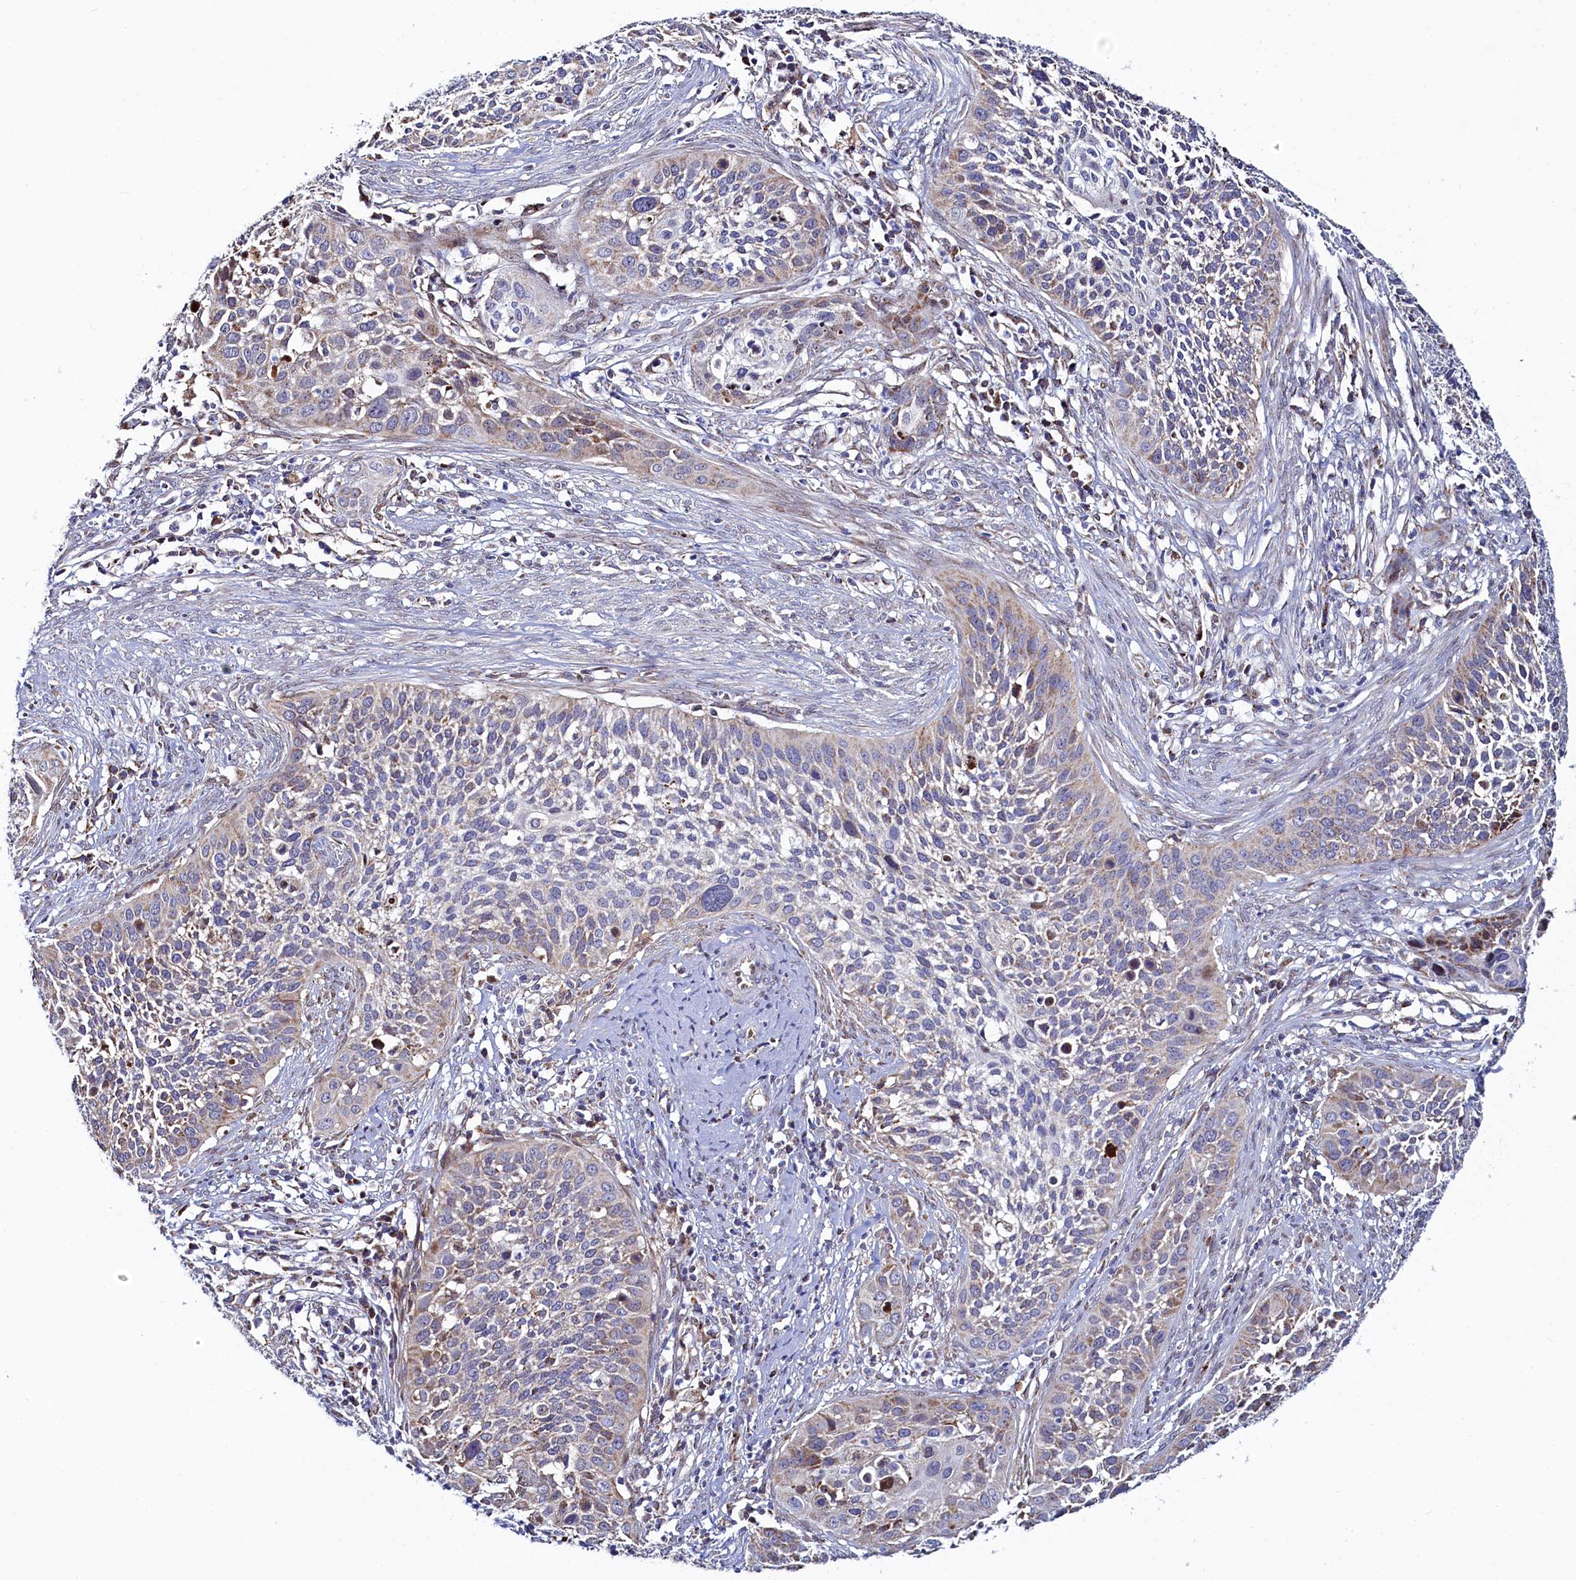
{"staining": {"intensity": "weak", "quantity": "25%-75%", "location": "cytoplasmic/membranous"}, "tissue": "cervical cancer", "cell_type": "Tumor cells", "image_type": "cancer", "snomed": [{"axis": "morphology", "description": "Squamous cell carcinoma, NOS"}, {"axis": "topography", "description": "Cervix"}], "caption": "A brown stain shows weak cytoplasmic/membranous expression of a protein in cervical cancer tumor cells.", "gene": "HDGFL3", "patient": {"sex": "female", "age": 34}}